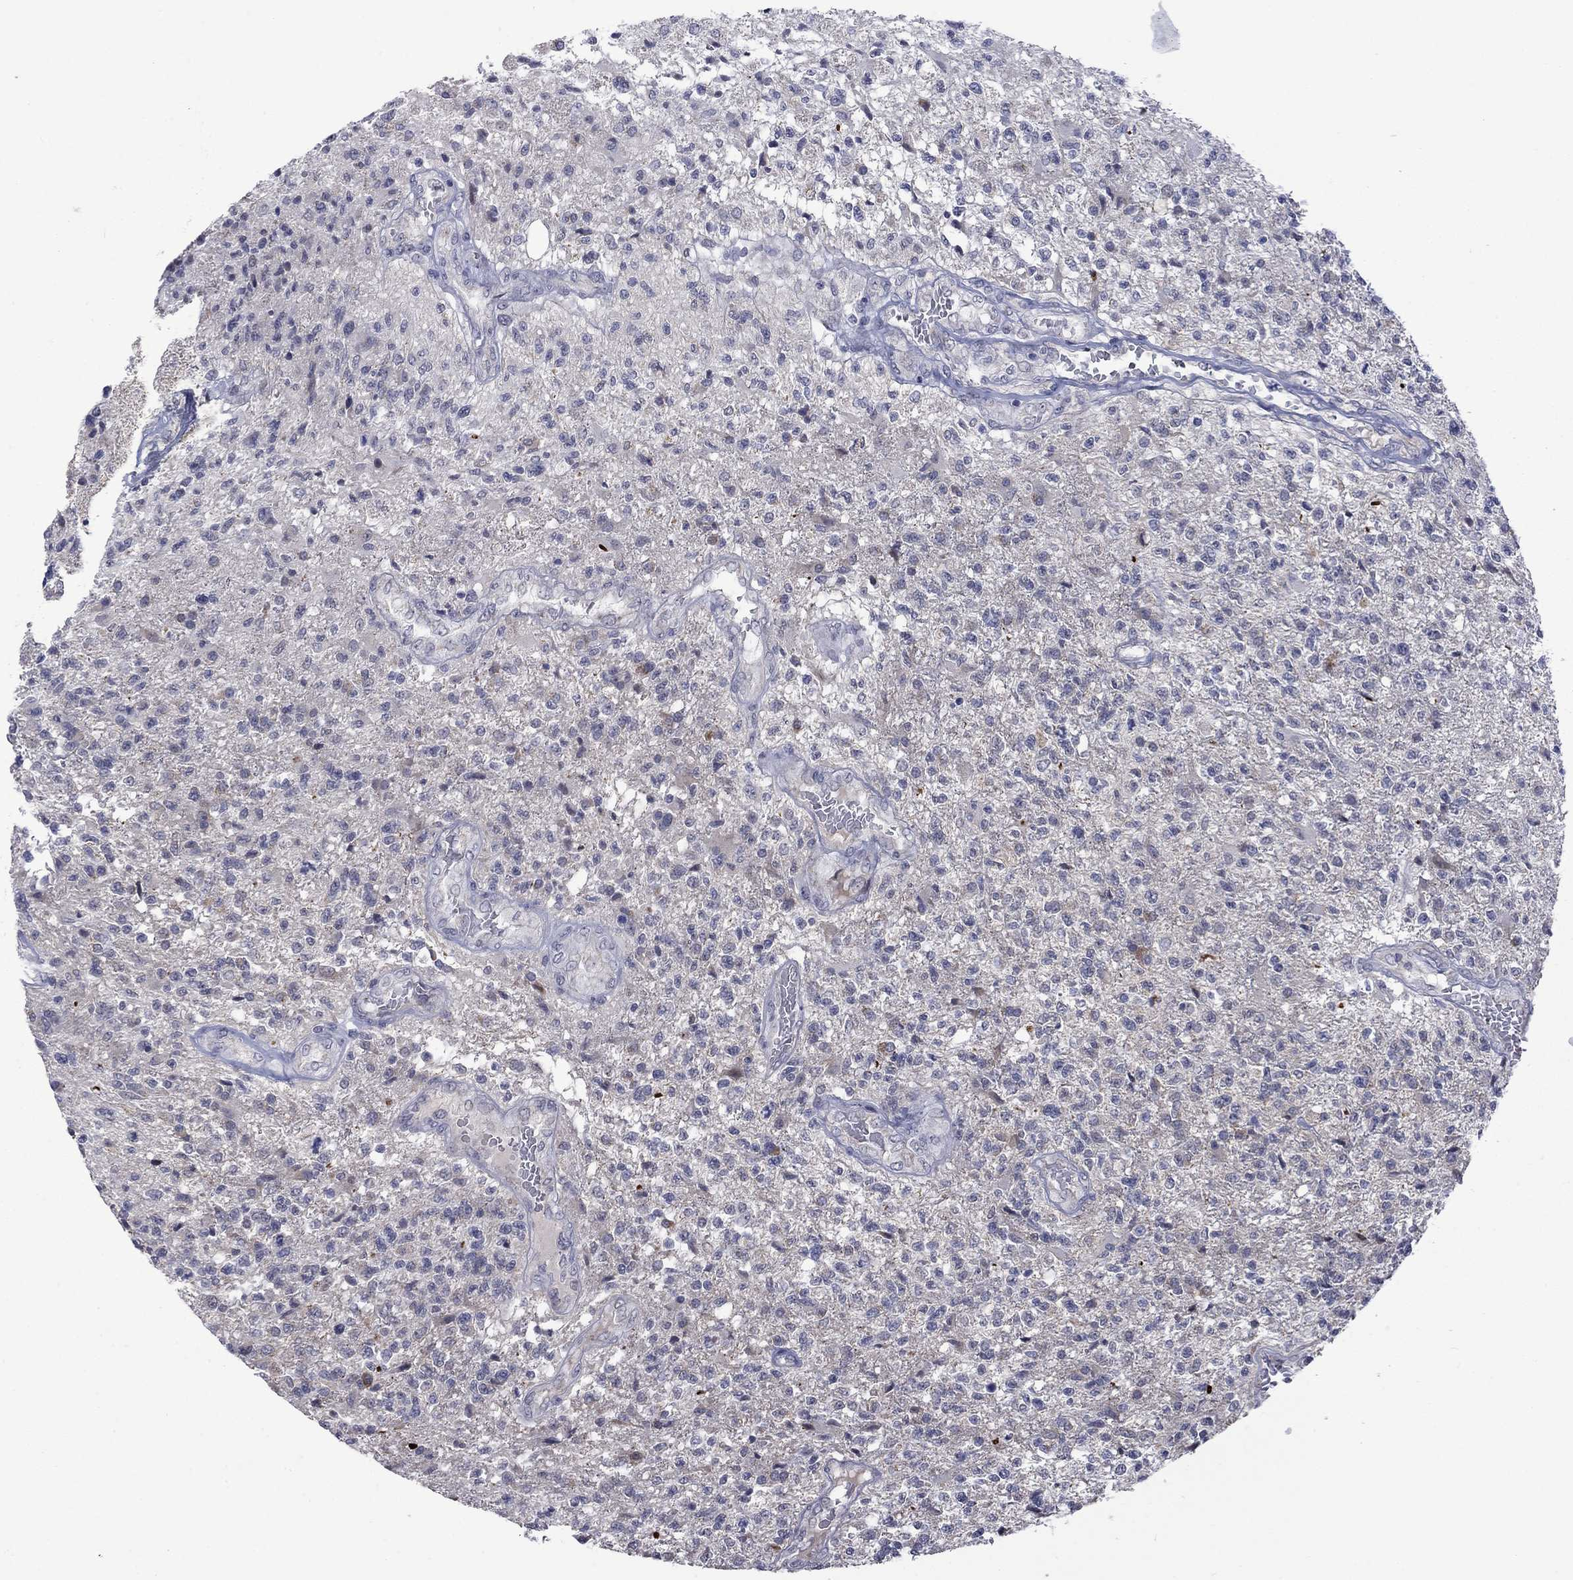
{"staining": {"intensity": "negative", "quantity": "none", "location": "none"}, "tissue": "glioma", "cell_type": "Tumor cells", "image_type": "cancer", "snomed": [{"axis": "morphology", "description": "Glioma, malignant, High grade"}, {"axis": "topography", "description": "Brain"}], "caption": "DAB (3,3'-diaminobenzidine) immunohistochemical staining of human glioma displays no significant staining in tumor cells.", "gene": "KCNJ16", "patient": {"sex": "male", "age": 56}}